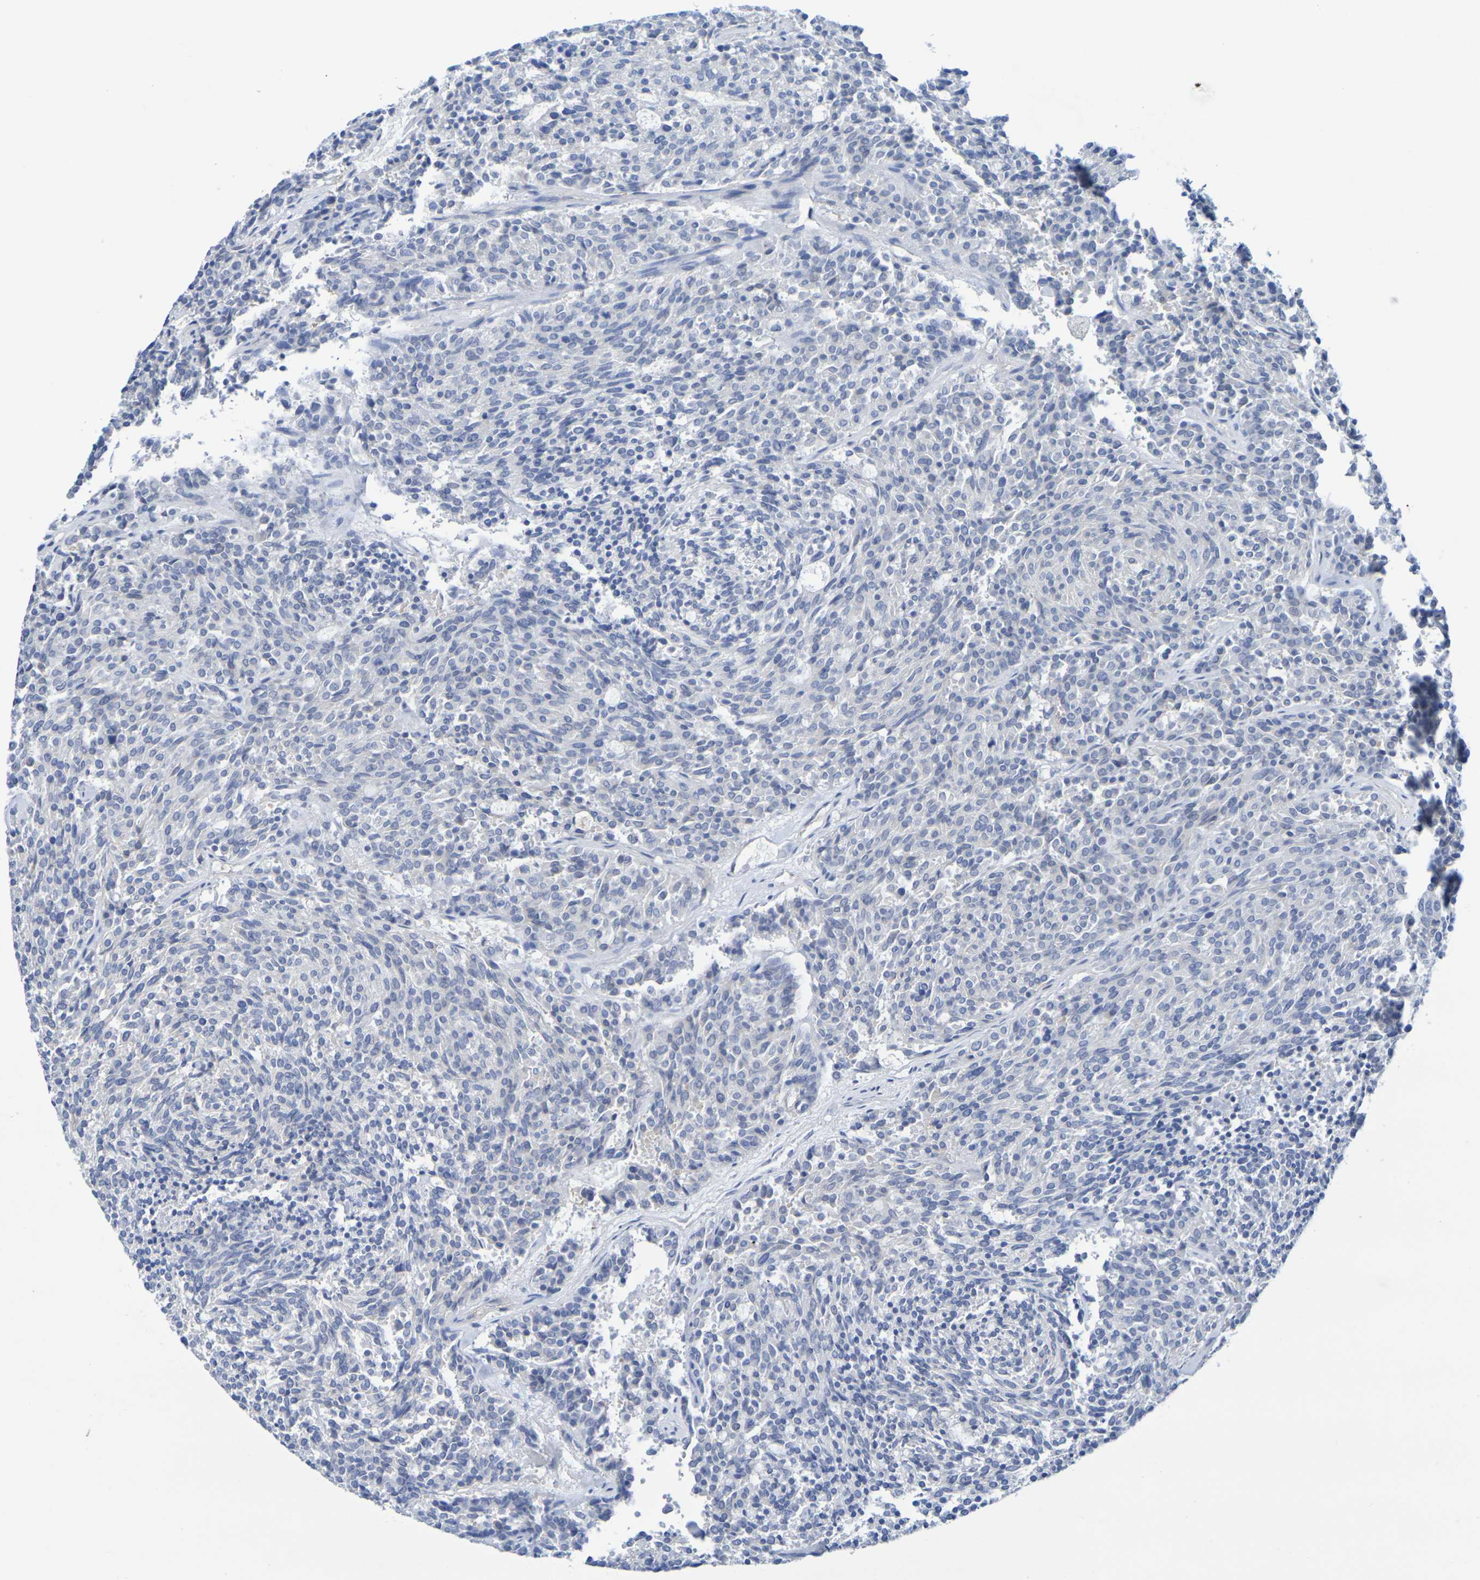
{"staining": {"intensity": "negative", "quantity": "none", "location": "none"}, "tissue": "carcinoid", "cell_type": "Tumor cells", "image_type": "cancer", "snomed": [{"axis": "morphology", "description": "Carcinoid, malignant, NOS"}, {"axis": "topography", "description": "Pancreas"}], "caption": "Immunohistochemistry (IHC) micrograph of human carcinoid stained for a protein (brown), which reveals no staining in tumor cells.", "gene": "TMCC3", "patient": {"sex": "female", "age": 54}}